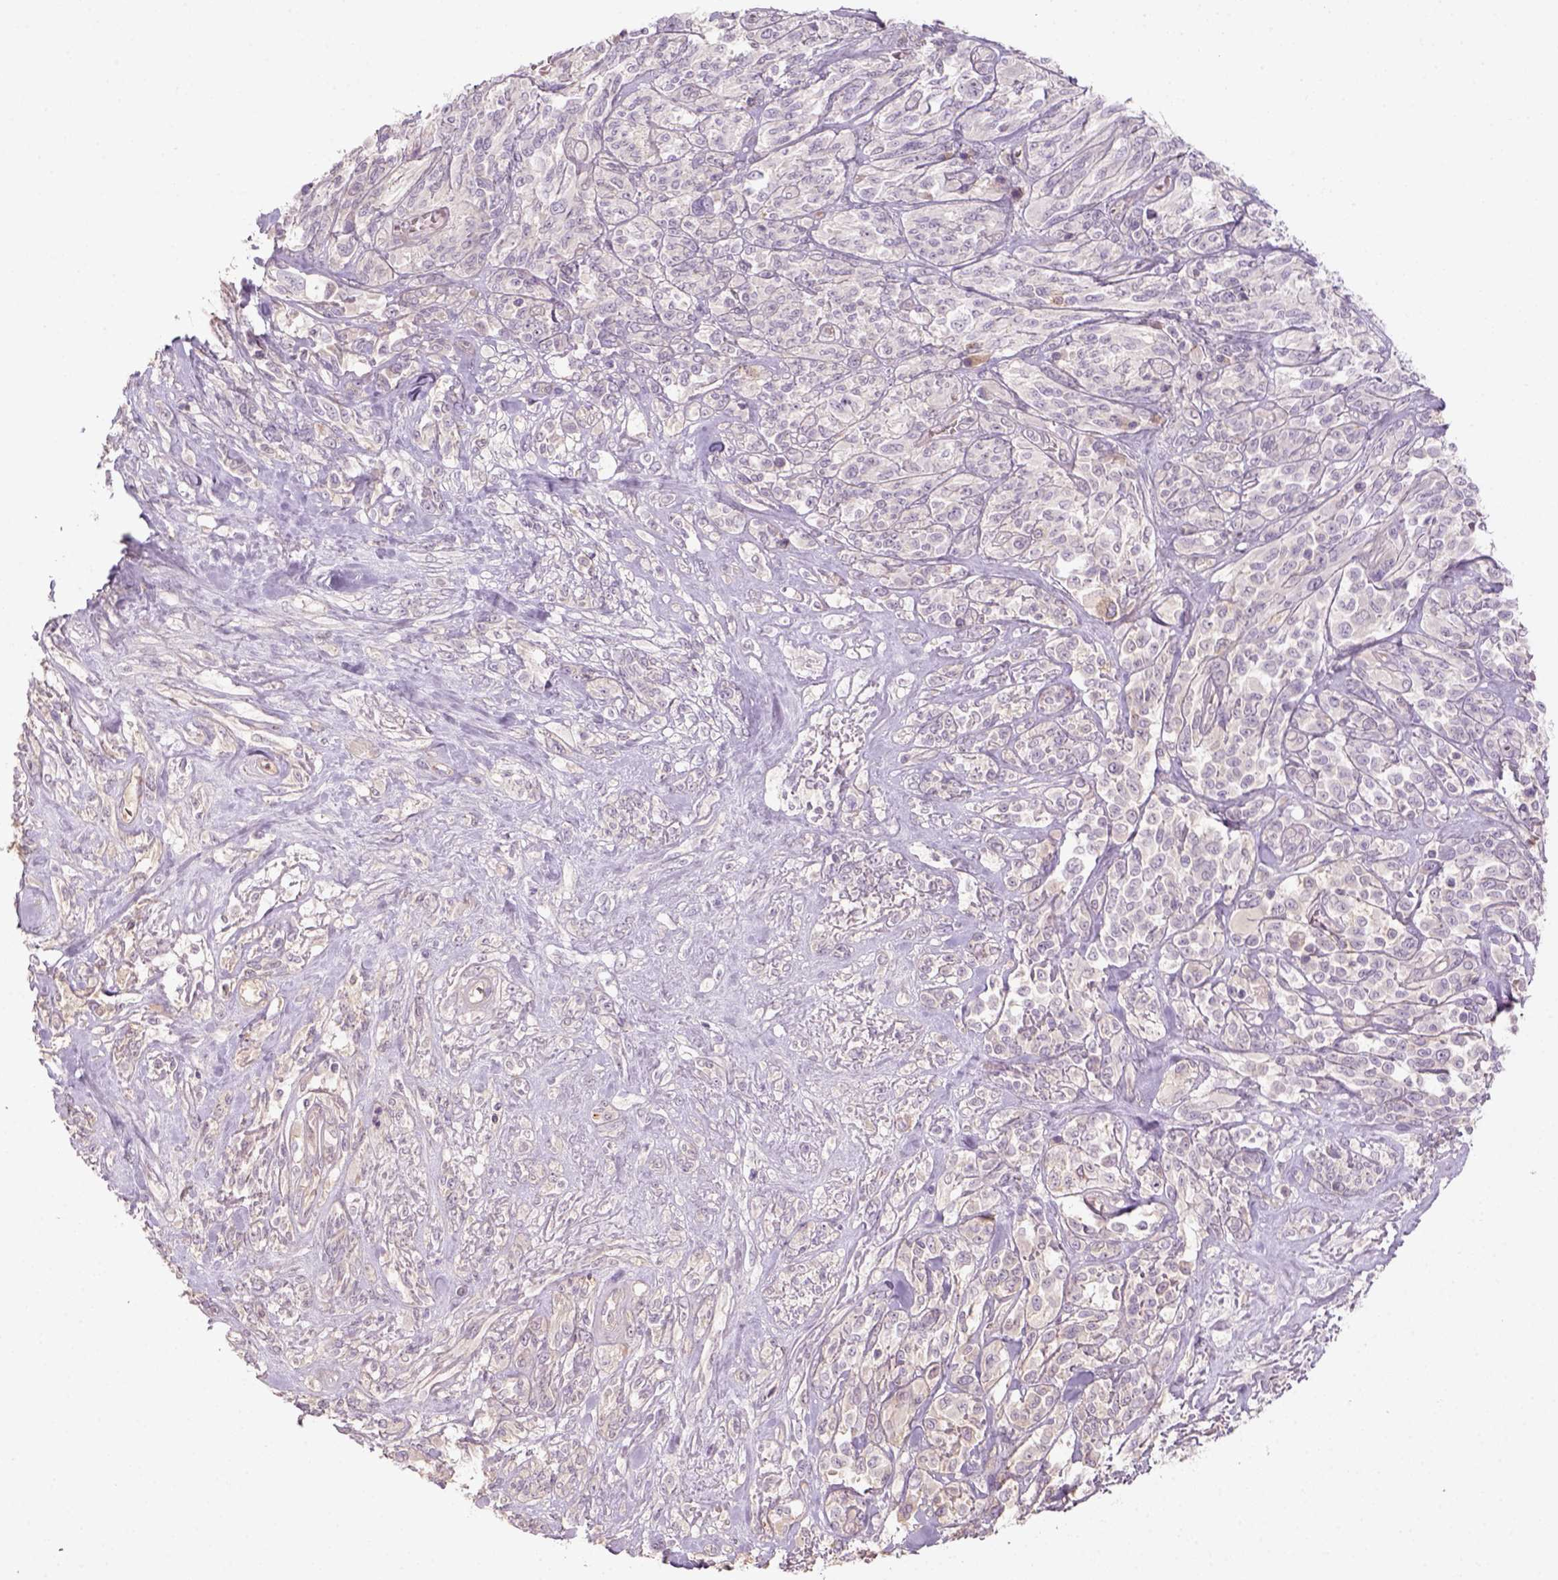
{"staining": {"intensity": "weak", "quantity": "<25%", "location": "cytoplasmic/membranous"}, "tissue": "melanoma", "cell_type": "Tumor cells", "image_type": "cancer", "snomed": [{"axis": "morphology", "description": "Malignant melanoma, NOS"}, {"axis": "topography", "description": "Skin"}], "caption": "Immunohistochemistry of human malignant melanoma shows no expression in tumor cells.", "gene": "AQP9", "patient": {"sex": "female", "age": 91}}